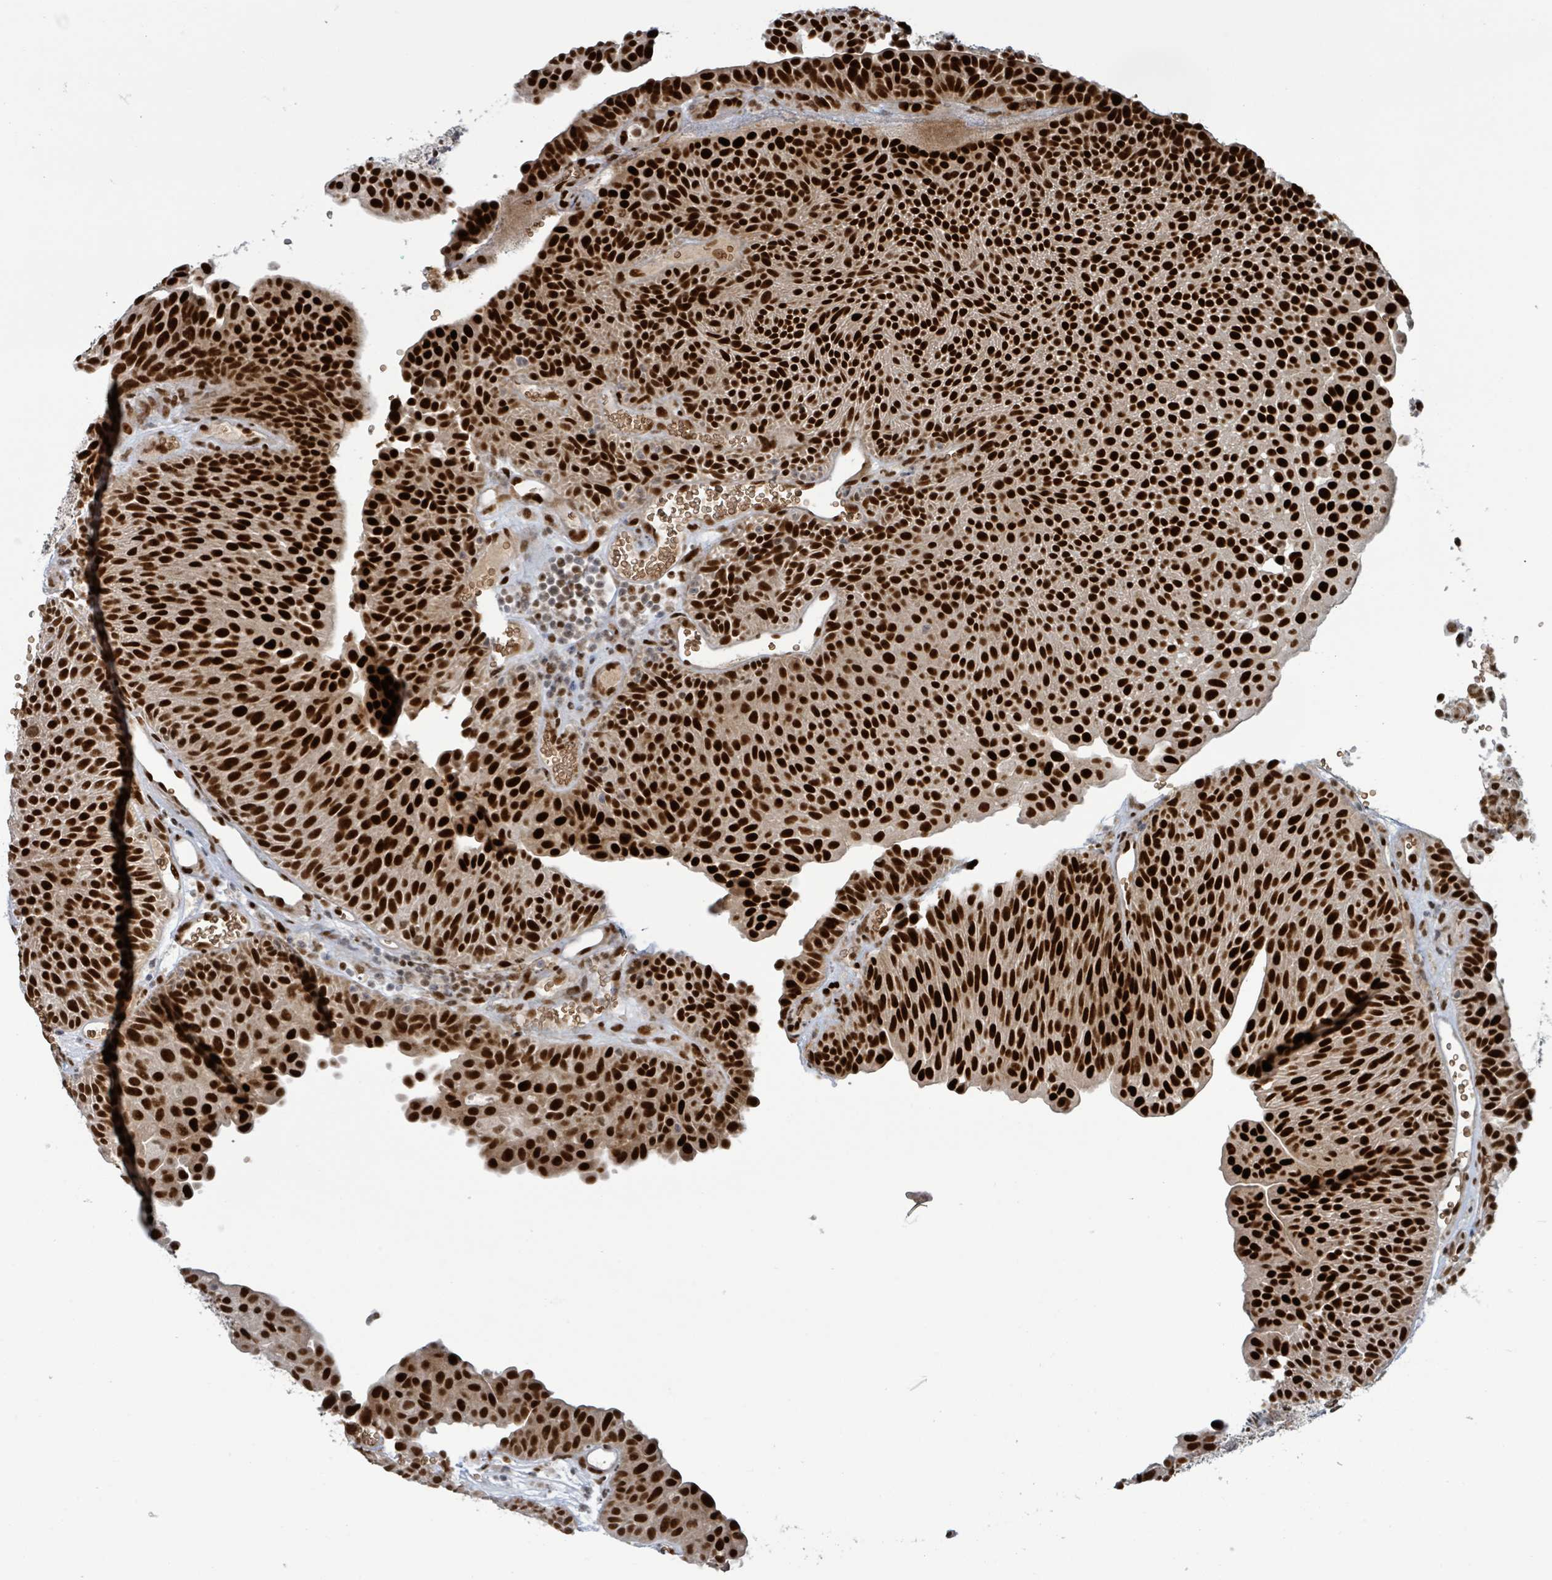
{"staining": {"intensity": "strong", "quantity": ">75%", "location": "nuclear"}, "tissue": "urothelial cancer", "cell_type": "Tumor cells", "image_type": "cancer", "snomed": [{"axis": "morphology", "description": "Urothelial carcinoma, NOS"}, {"axis": "topography", "description": "Urinary bladder"}], "caption": "High-power microscopy captured an immunohistochemistry (IHC) photomicrograph of urothelial cancer, revealing strong nuclear expression in approximately >75% of tumor cells.", "gene": "KLF3", "patient": {"sex": "male", "age": 67}}